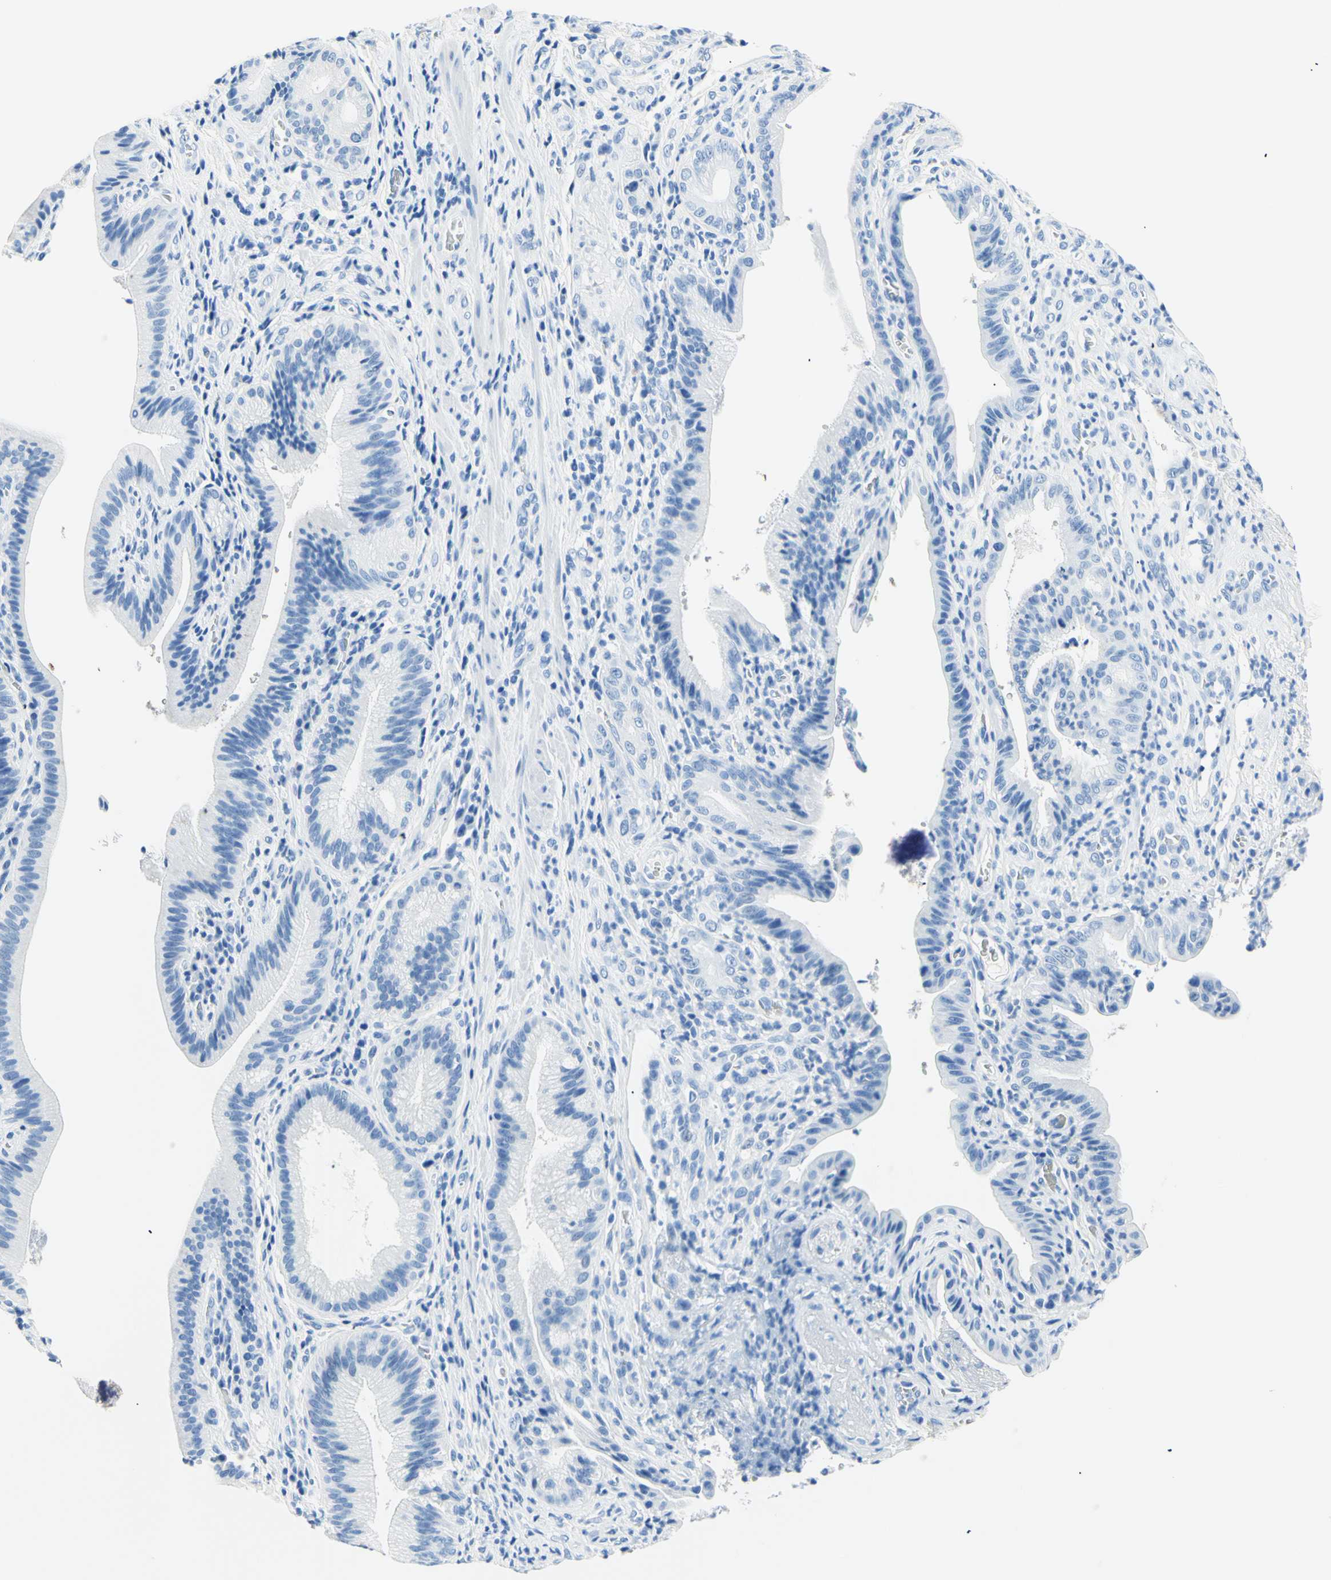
{"staining": {"intensity": "negative", "quantity": "none", "location": "none"}, "tissue": "pancreatic cancer", "cell_type": "Tumor cells", "image_type": "cancer", "snomed": [{"axis": "morphology", "description": "Adenocarcinoma, NOS"}, {"axis": "topography", "description": "Pancreas"}], "caption": "High power microscopy histopathology image of an immunohistochemistry (IHC) image of pancreatic cancer (adenocarcinoma), revealing no significant staining in tumor cells. The staining was performed using DAB (3,3'-diaminobenzidine) to visualize the protein expression in brown, while the nuclei were stained in blue with hematoxylin (Magnification: 20x).", "gene": "MYH2", "patient": {"sex": "female", "age": 75}}